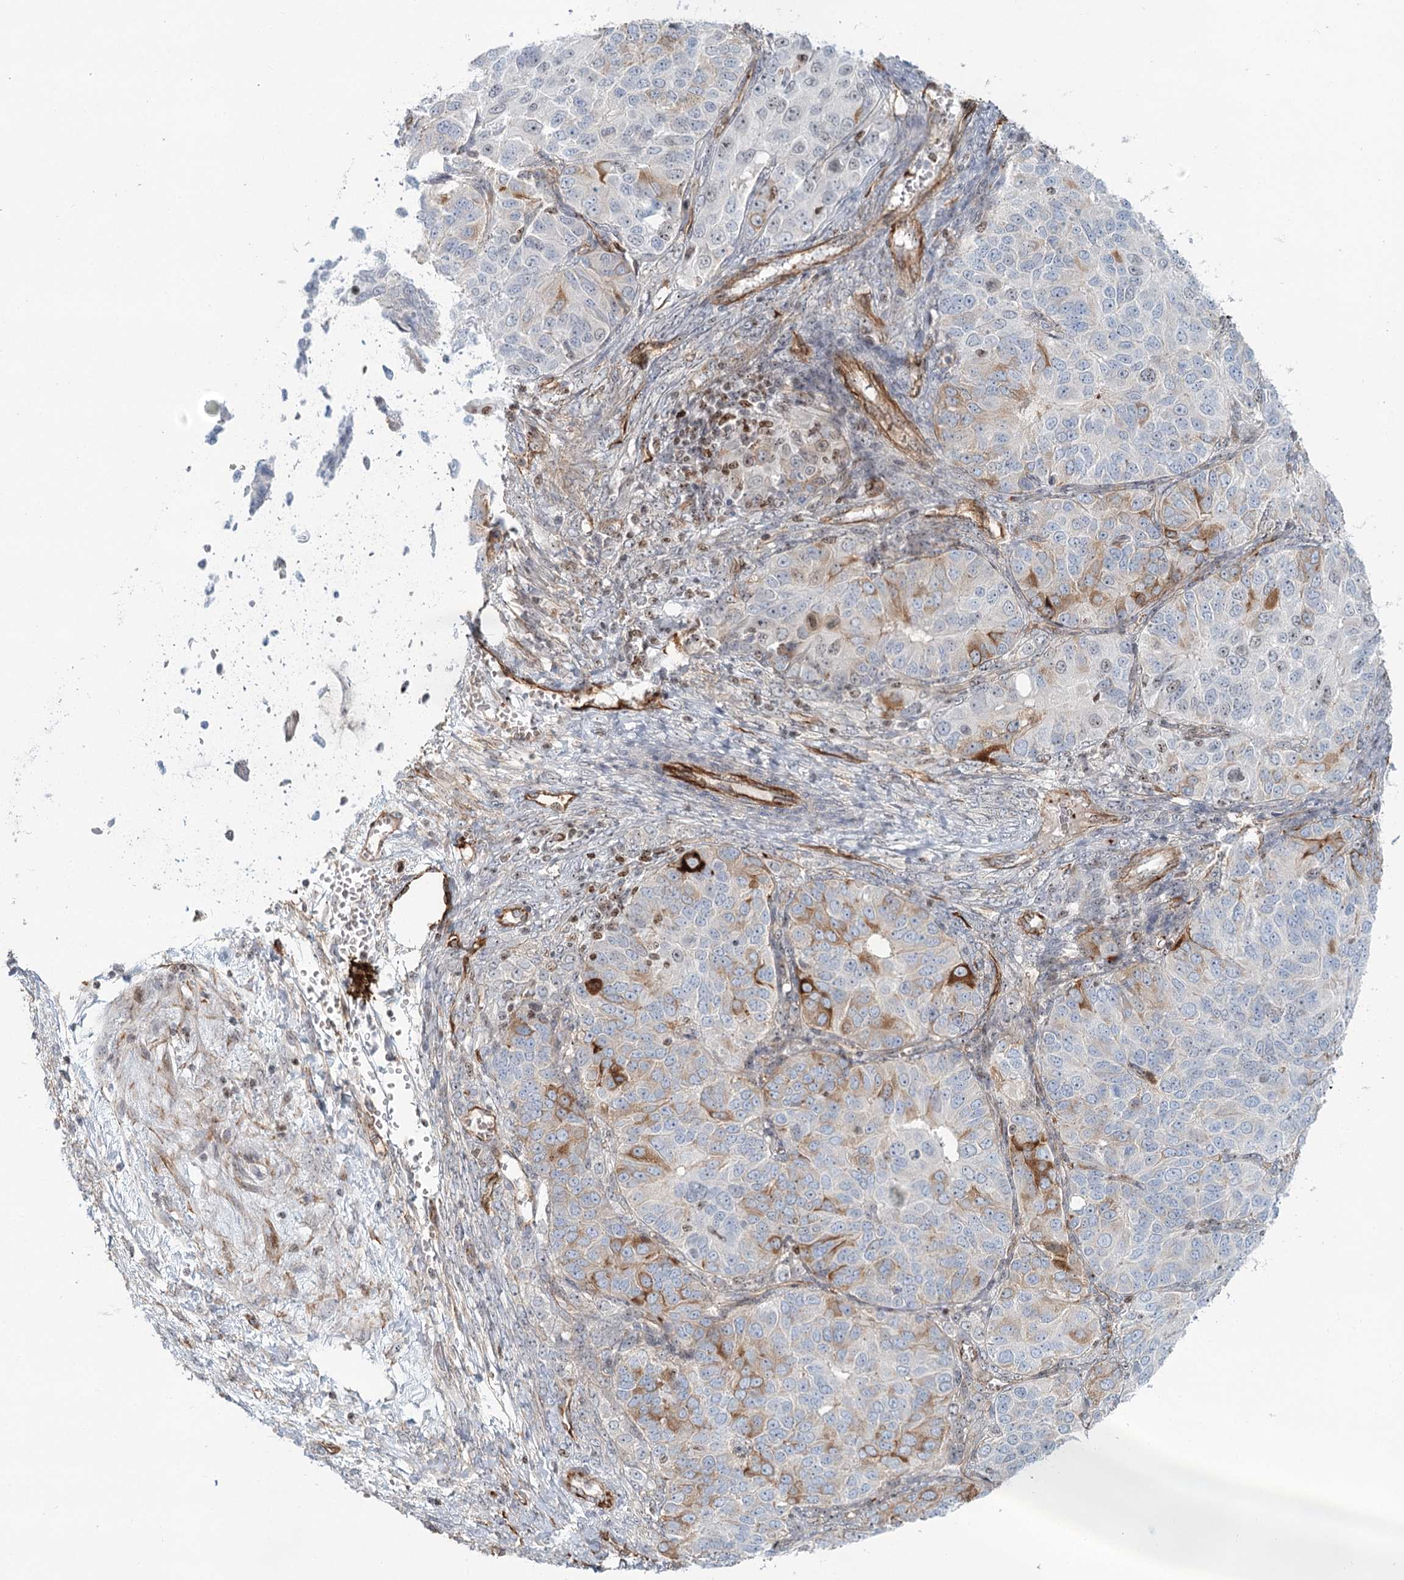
{"staining": {"intensity": "moderate", "quantity": "<25%", "location": "cytoplasmic/membranous,nuclear"}, "tissue": "ovarian cancer", "cell_type": "Tumor cells", "image_type": "cancer", "snomed": [{"axis": "morphology", "description": "Carcinoma, endometroid"}, {"axis": "topography", "description": "Ovary"}], "caption": "Immunohistochemical staining of human ovarian endometroid carcinoma shows moderate cytoplasmic/membranous and nuclear protein expression in approximately <25% of tumor cells.", "gene": "ZFYVE28", "patient": {"sex": "female", "age": 51}}